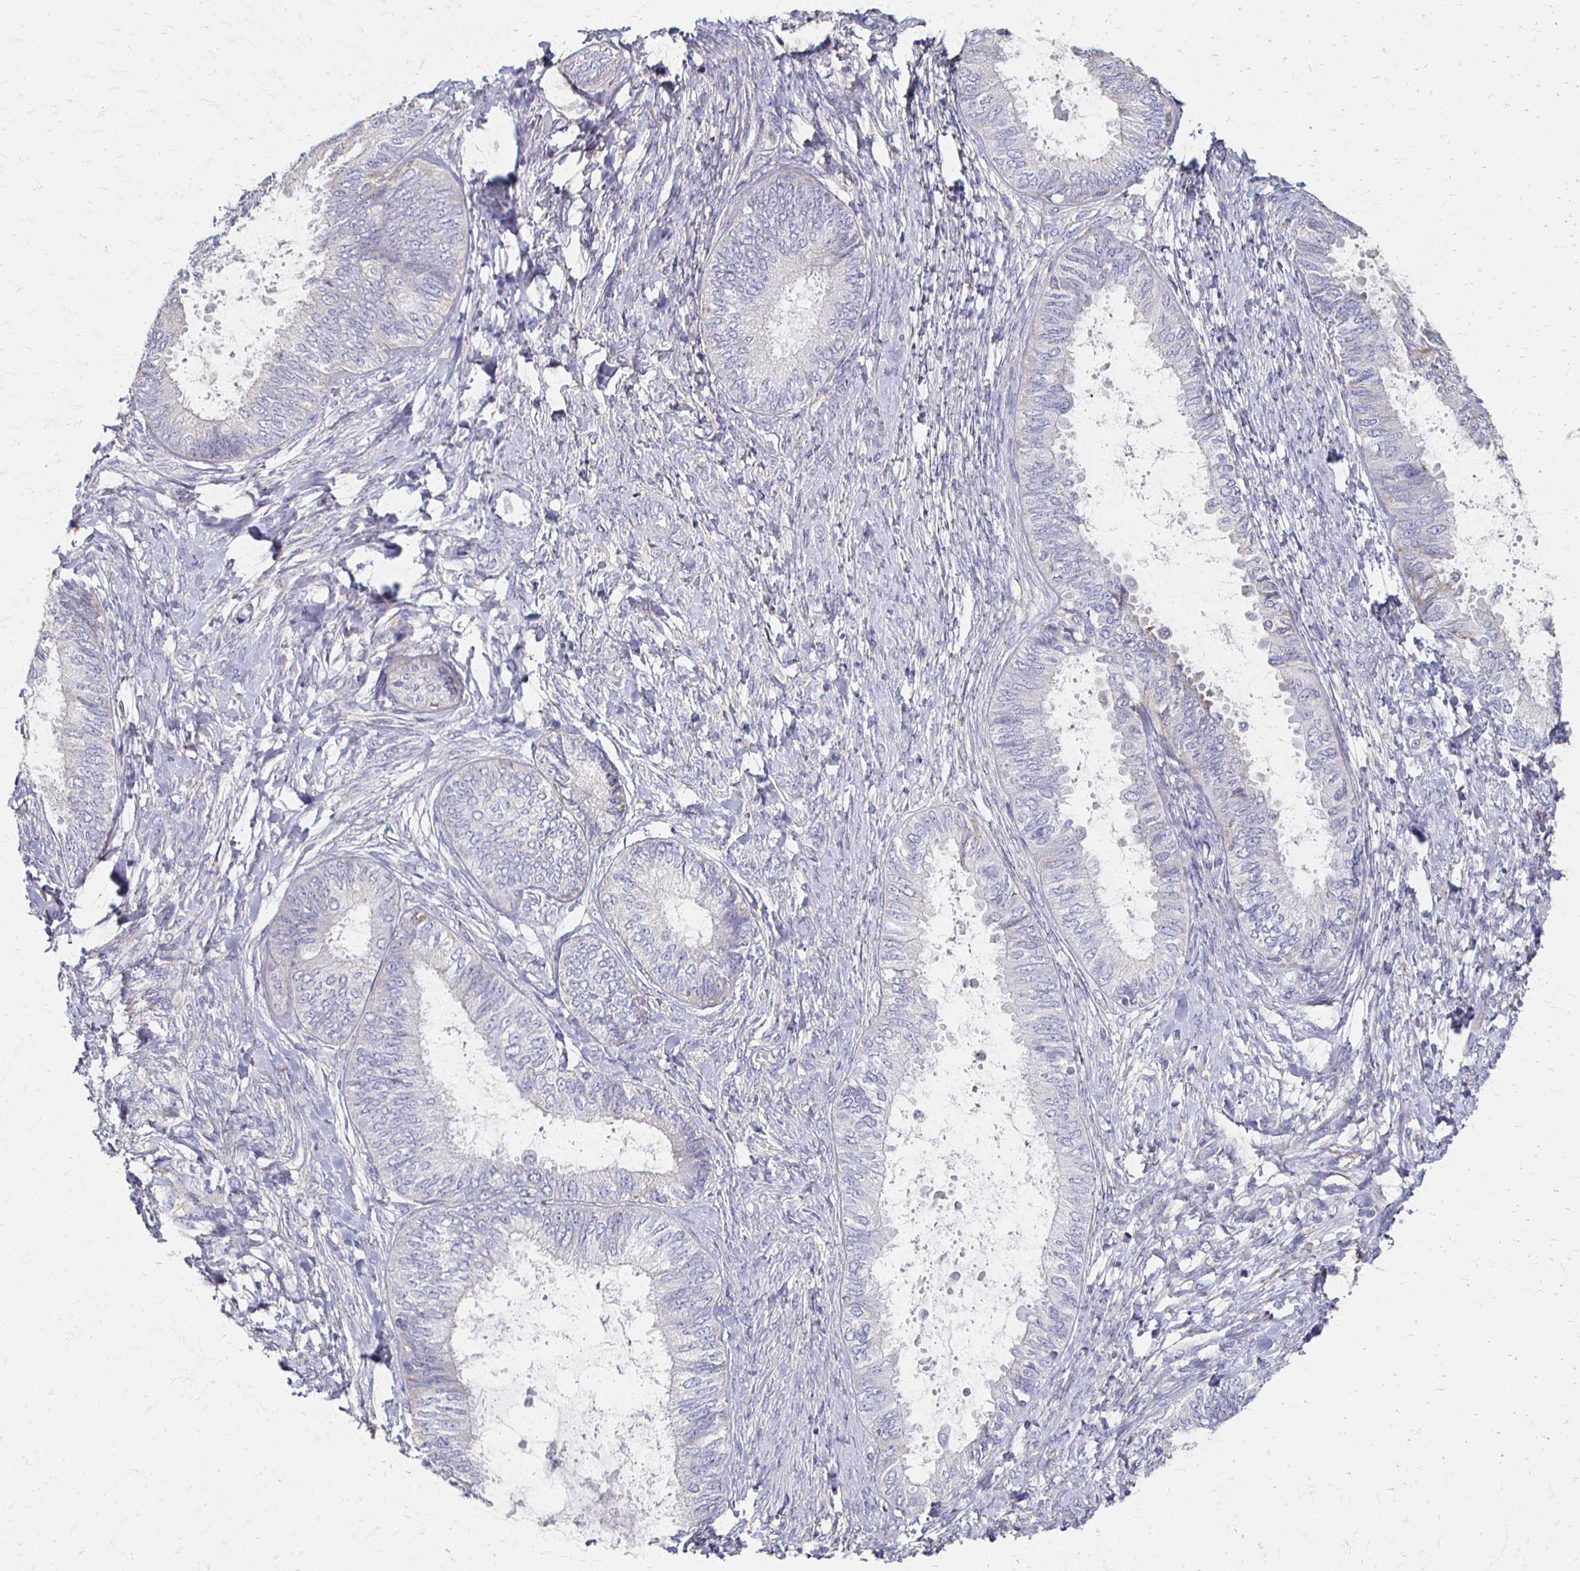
{"staining": {"intensity": "negative", "quantity": "none", "location": "none"}, "tissue": "ovarian cancer", "cell_type": "Tumor cells", "image_type": "cancer", "snomed": [{"axis": "morphology", "description": "Carcinoma, endometroid"}, {"axis": "topography", "description": "Ovary"}], "caption": "This is an immunohistochemistry photomicrograph of human ovarian cancer. There is no positivity in tumor cells.", "gene": "CX3CR1", "patient": {"sex": "female", "age": 70}}